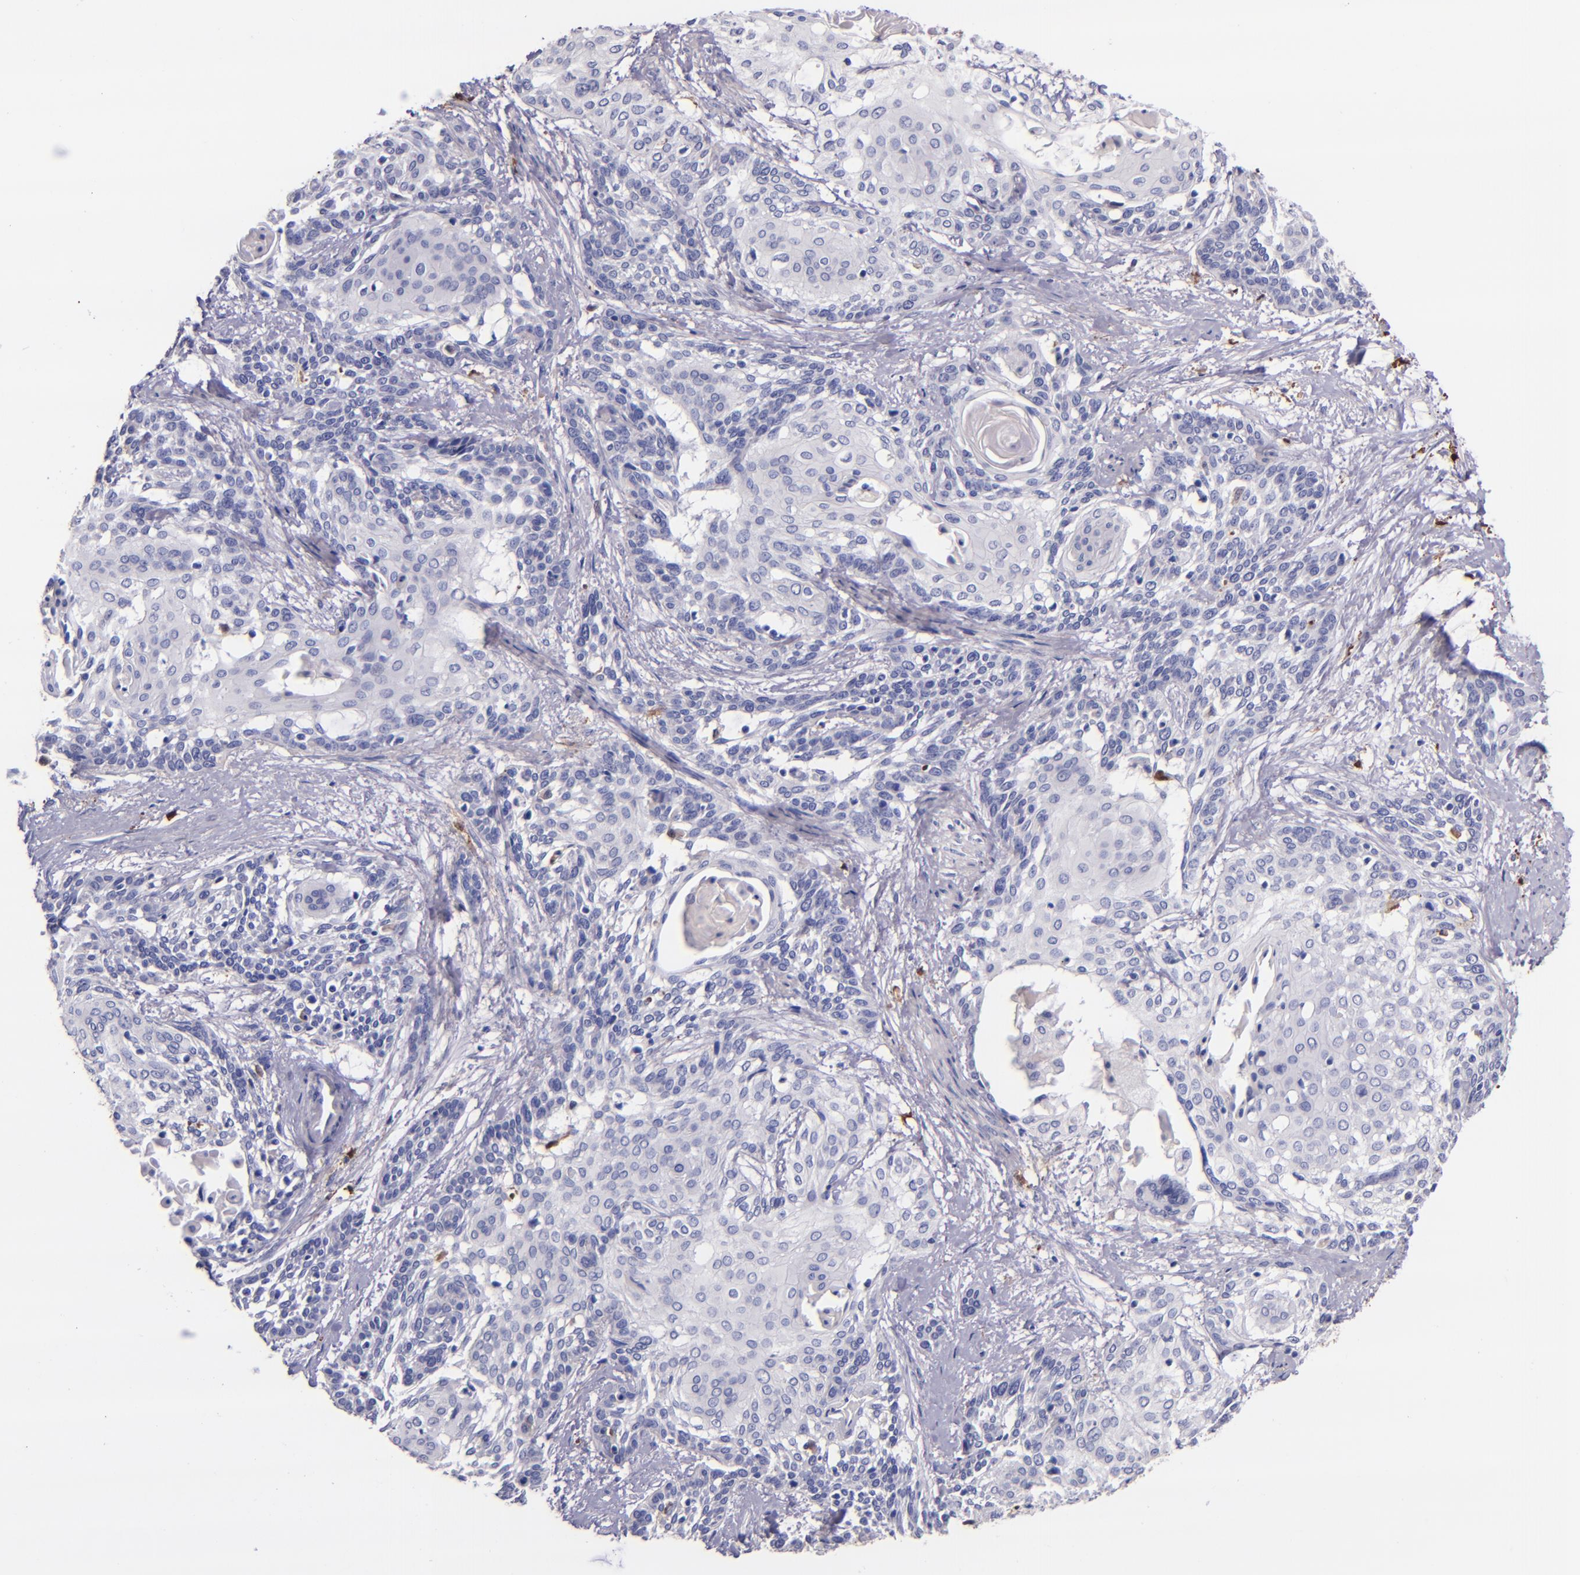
{"staining": {"intensity": "negative", "quantity": "none", "location": "none"}, "tissue": "cervical cancer", "cell_type": "Tumor cells", "image_type": "cancer", "snomed": [{"axis": "morphology", "description": "Squamous cell carcinoma, NOS"}, {"axis": "topography", "description": "Cervix"}], "caption": "IHC of human cervical cancer exhibits no expression in tumor cells.", "gene": "F13A1", "patient": {"sex": "female", "age": 57}}